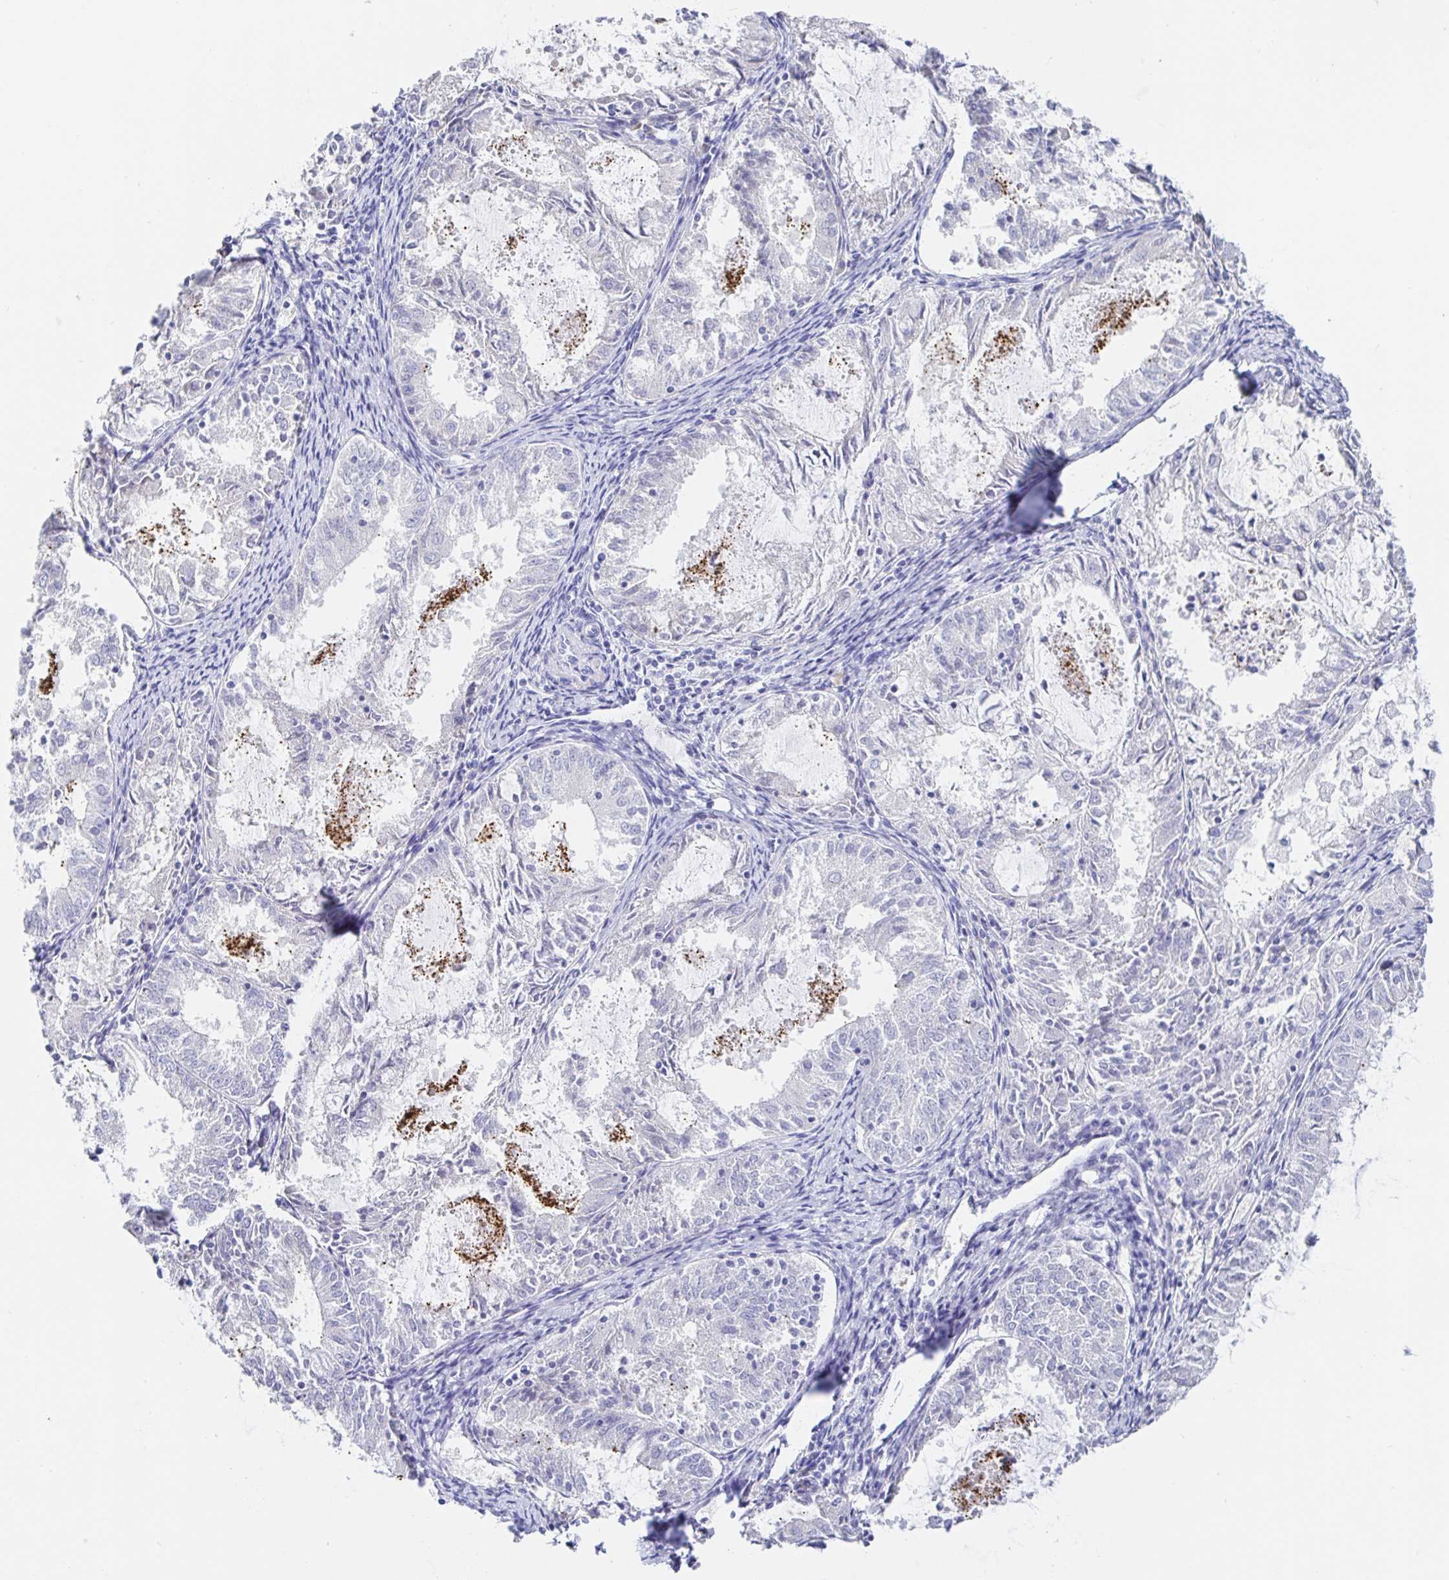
{"staining": {"intensity": "negative", "quantity": "none", "location": "none"}, "tissue": "endometrial cancer", "cell_type": "Tumor cells", "image_type": "cancer", "snomed": [{"axis": "morphology", "description": "Adenocarcinoma, NOS"}, {"axis": "topography", "description": "Endometrium"}], "caption": "DAB immunohistochemical staining of endometrial cancer (adenocarcinoma) exhibits no significant expression in tumor cells.", "gene": "SIAH3", "patient": {"sex": "female", "age": 57}}